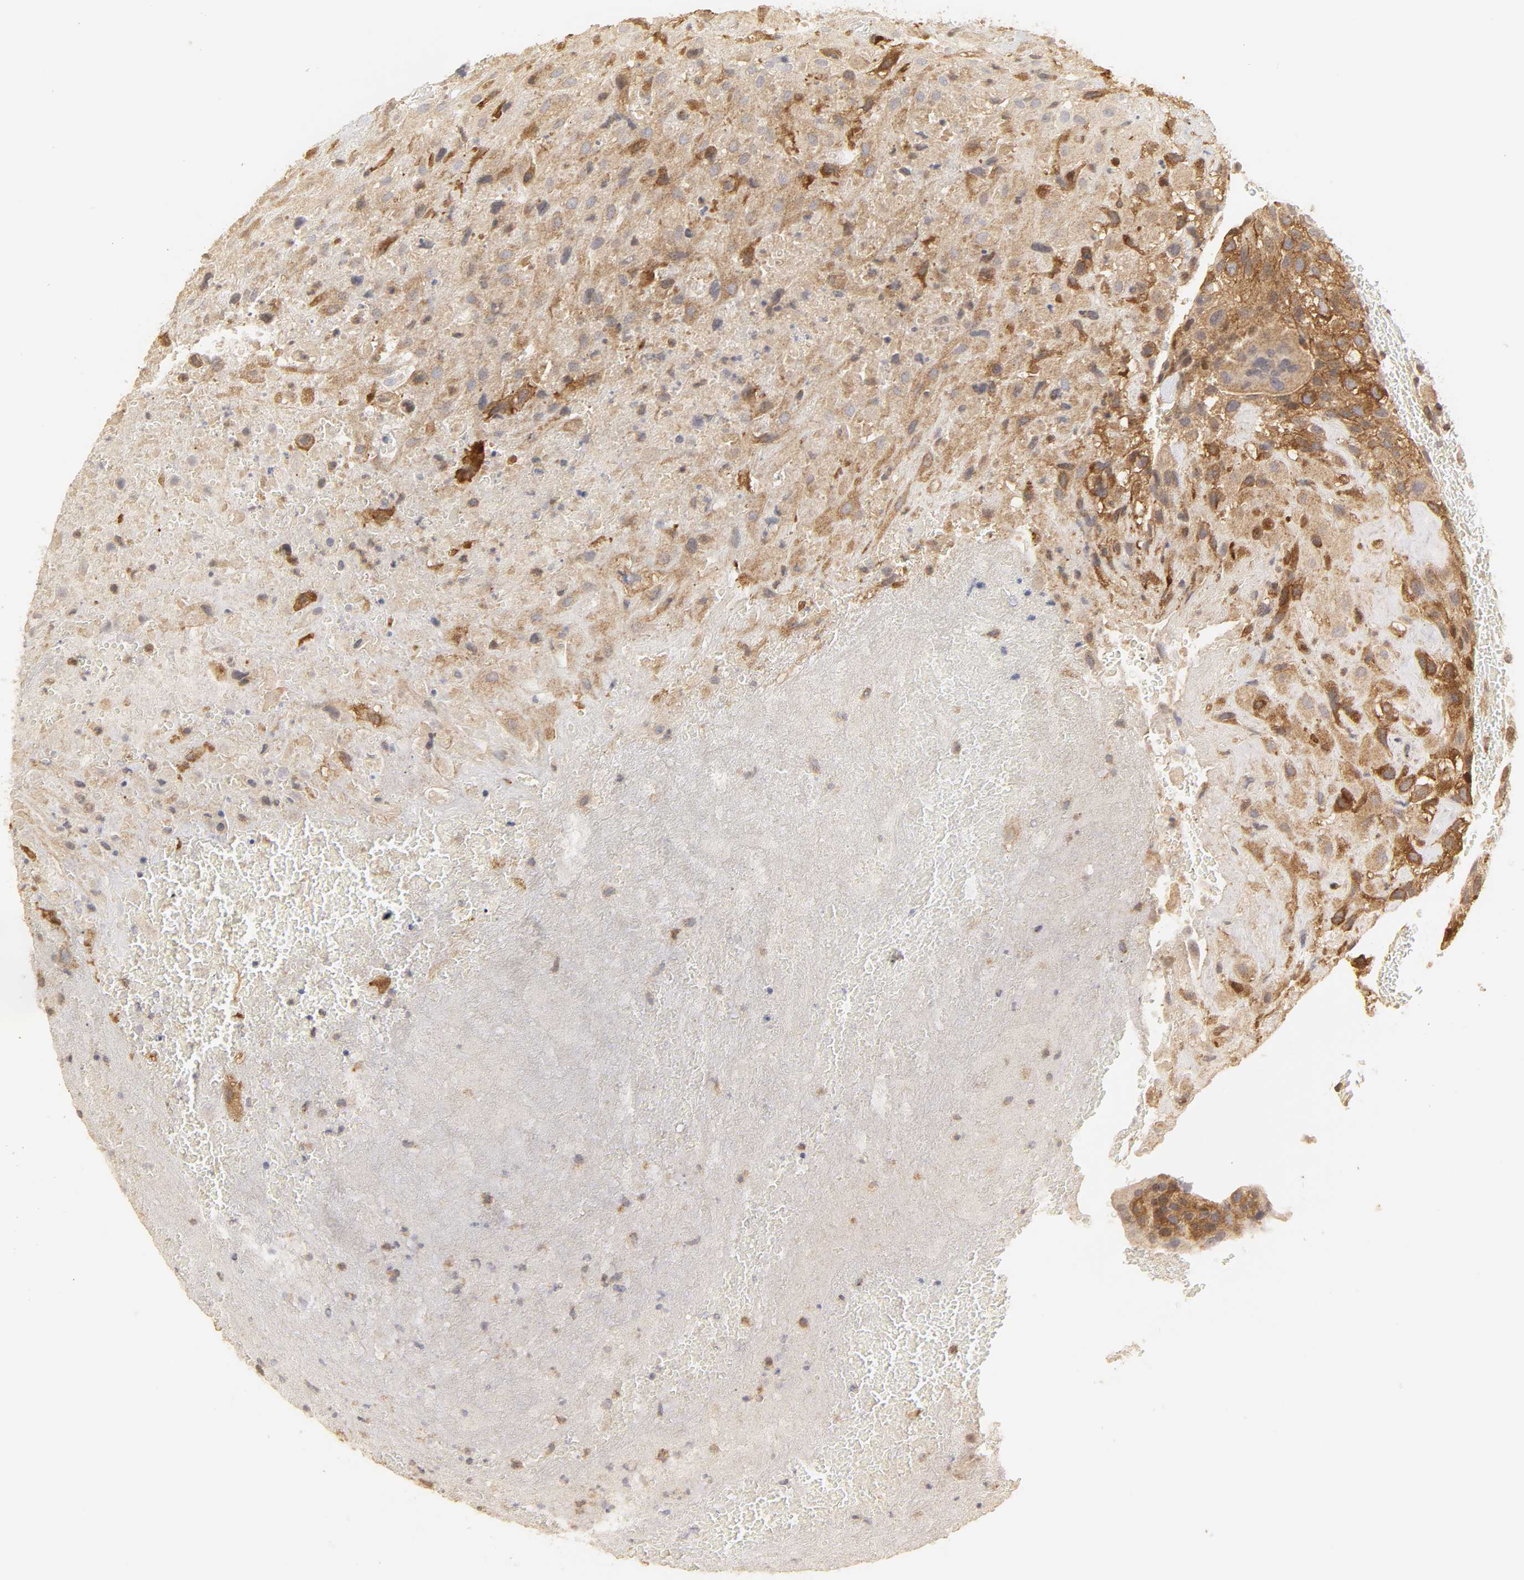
{"staining": {"intensity": "strong", "quantity": ">75%", "location": "cytoplasmic/membranous"}, "tissue": "placenta", "cell_type": "Decidual cells", "image_type": "normal", "snomed": [{"axis": "morphology", "description": "Normal tissue, NOS"}, {"axis": "topography", "description": "Placenta"}], "caption": "Immunohistochemistry (IHC) staining of benign placenta, which demonstrates high levels of strong cytoplasmic/membranous staining in approximately >75% of decidual cells indicating strong cytoplasmic/membranous protein staining. The staining was performed using DAB (3,3'-diaminobenzidine) (brown) for protein detection and nuclei were counterstained in hematoxylin (blue).", "gene": "SH3GLB1", "patient": {"sex": "female", "age": 19}}